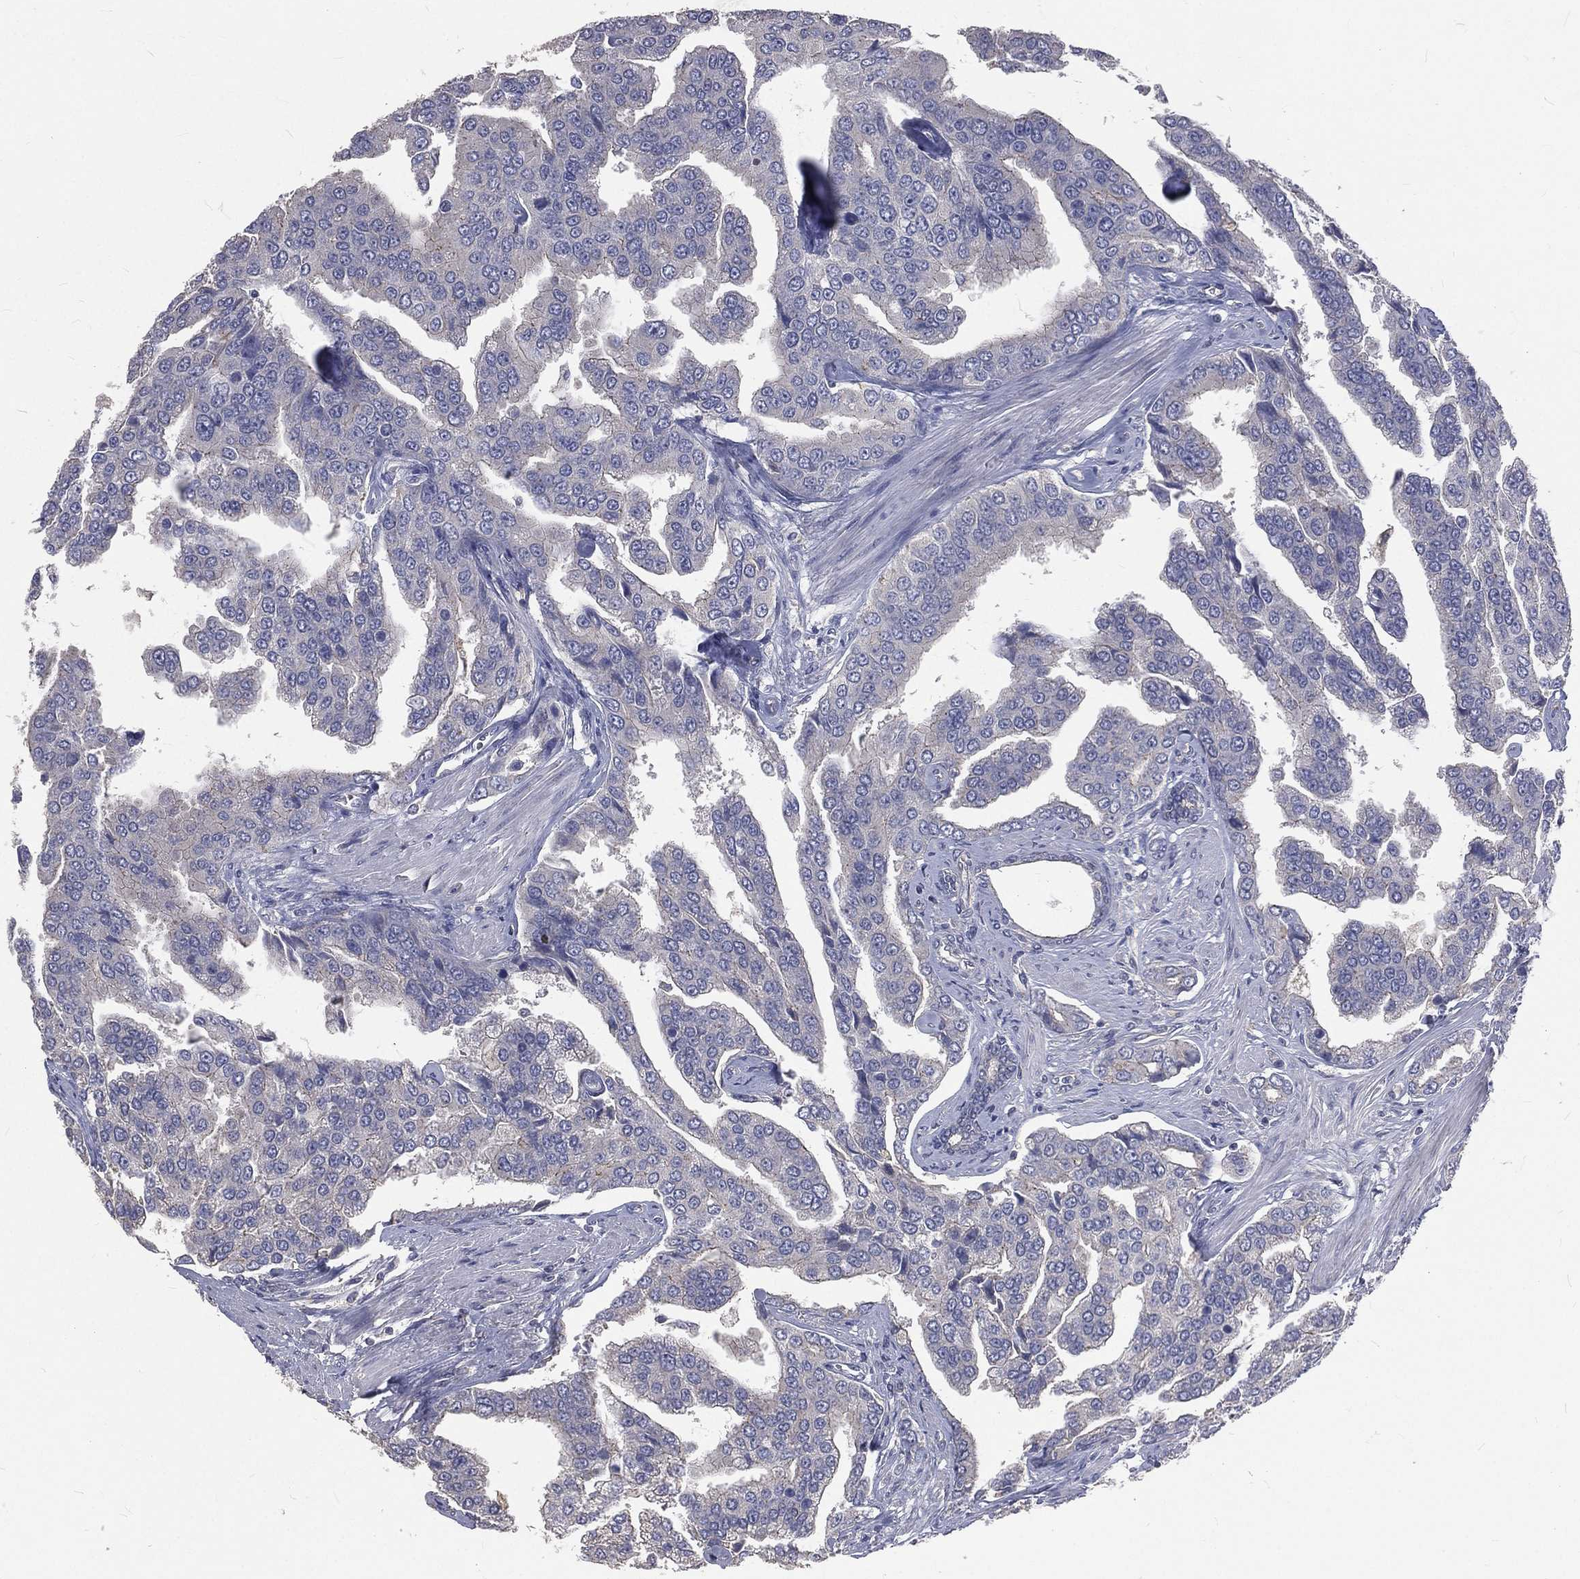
{"staining": {"intensity": "negative", "quantity": "none", "location": "none"}, "tissue": "prostate cancer", "cell_type": "Tumor cells", "image_type": "cancer", "snomed": [{"axis": "morphology", "description": "Adenocarcinoma, NOS"}, {"axis": "topography", "description": "Prostate and seminal vesicle, NOS"}, {"axis": "topography", "description": "Prostate"}], "caption": "DAB immunohistochemical staining of prostate cancer (adenocarcinoma) exhibits no significant expression in tumor cells.", "gene": "CROCC", "patient": {"sex": "male", "age": 69}}